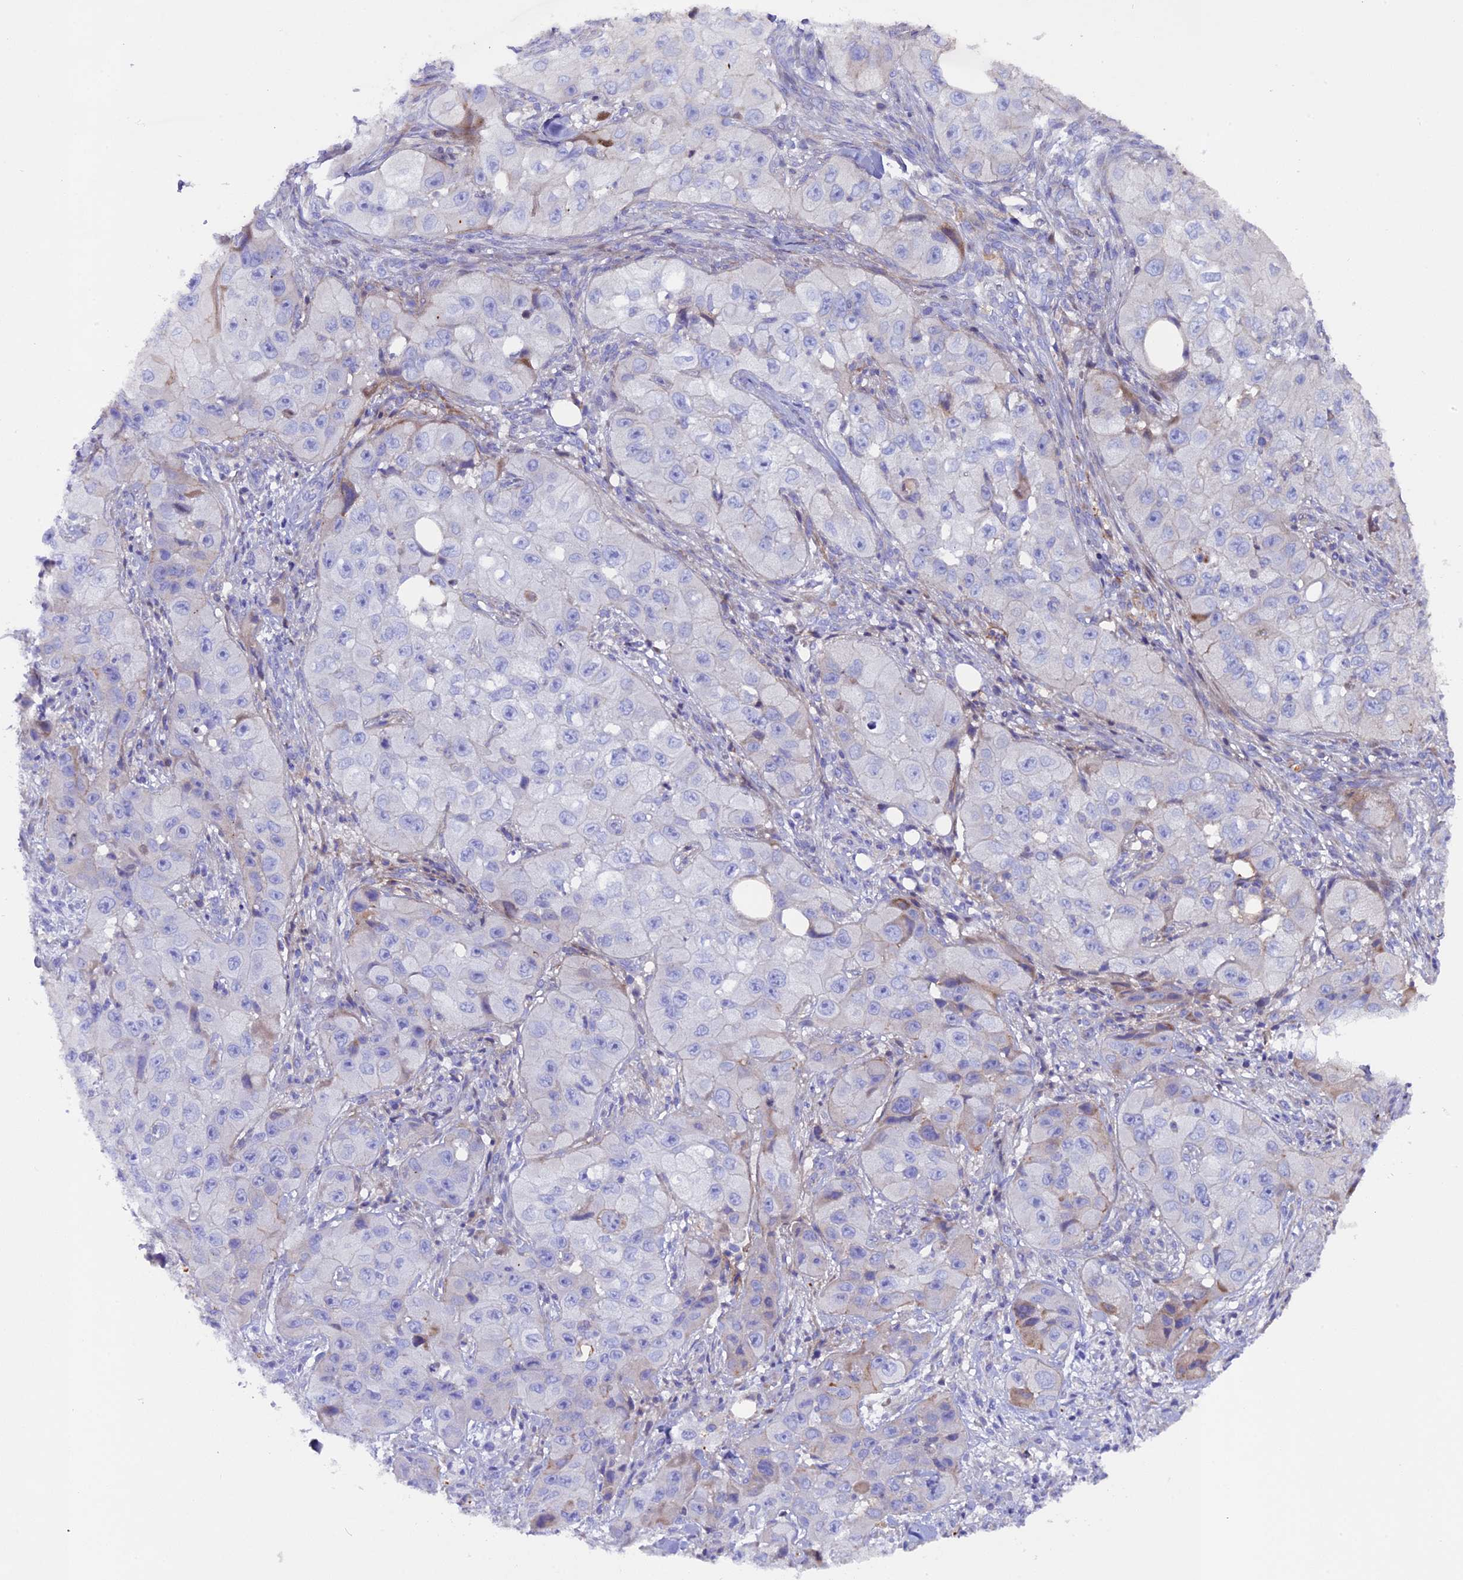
{"staining": {"intensity": "negative", "quantity": "none", "location": "none"}, "tissue": "skin cancer", "cell_type": "Tumor cells", "image_type": "cancer", "snomed": [{"axis": "morphology", "description": "Squamous cell carcinoma, NOS"}, {"axis": "topography", "description": "Skin"}, {"axis": "topography", "description": "Subcutis"}], "caption": "A high-resolution image shows immunohistochemistry (IHC) staining of squamous cell carcinoma (skin), which demonstrates no significant expression in tumor cells.", "gene": "PIGU", "patient": {"sex": "male", "age": 73}}